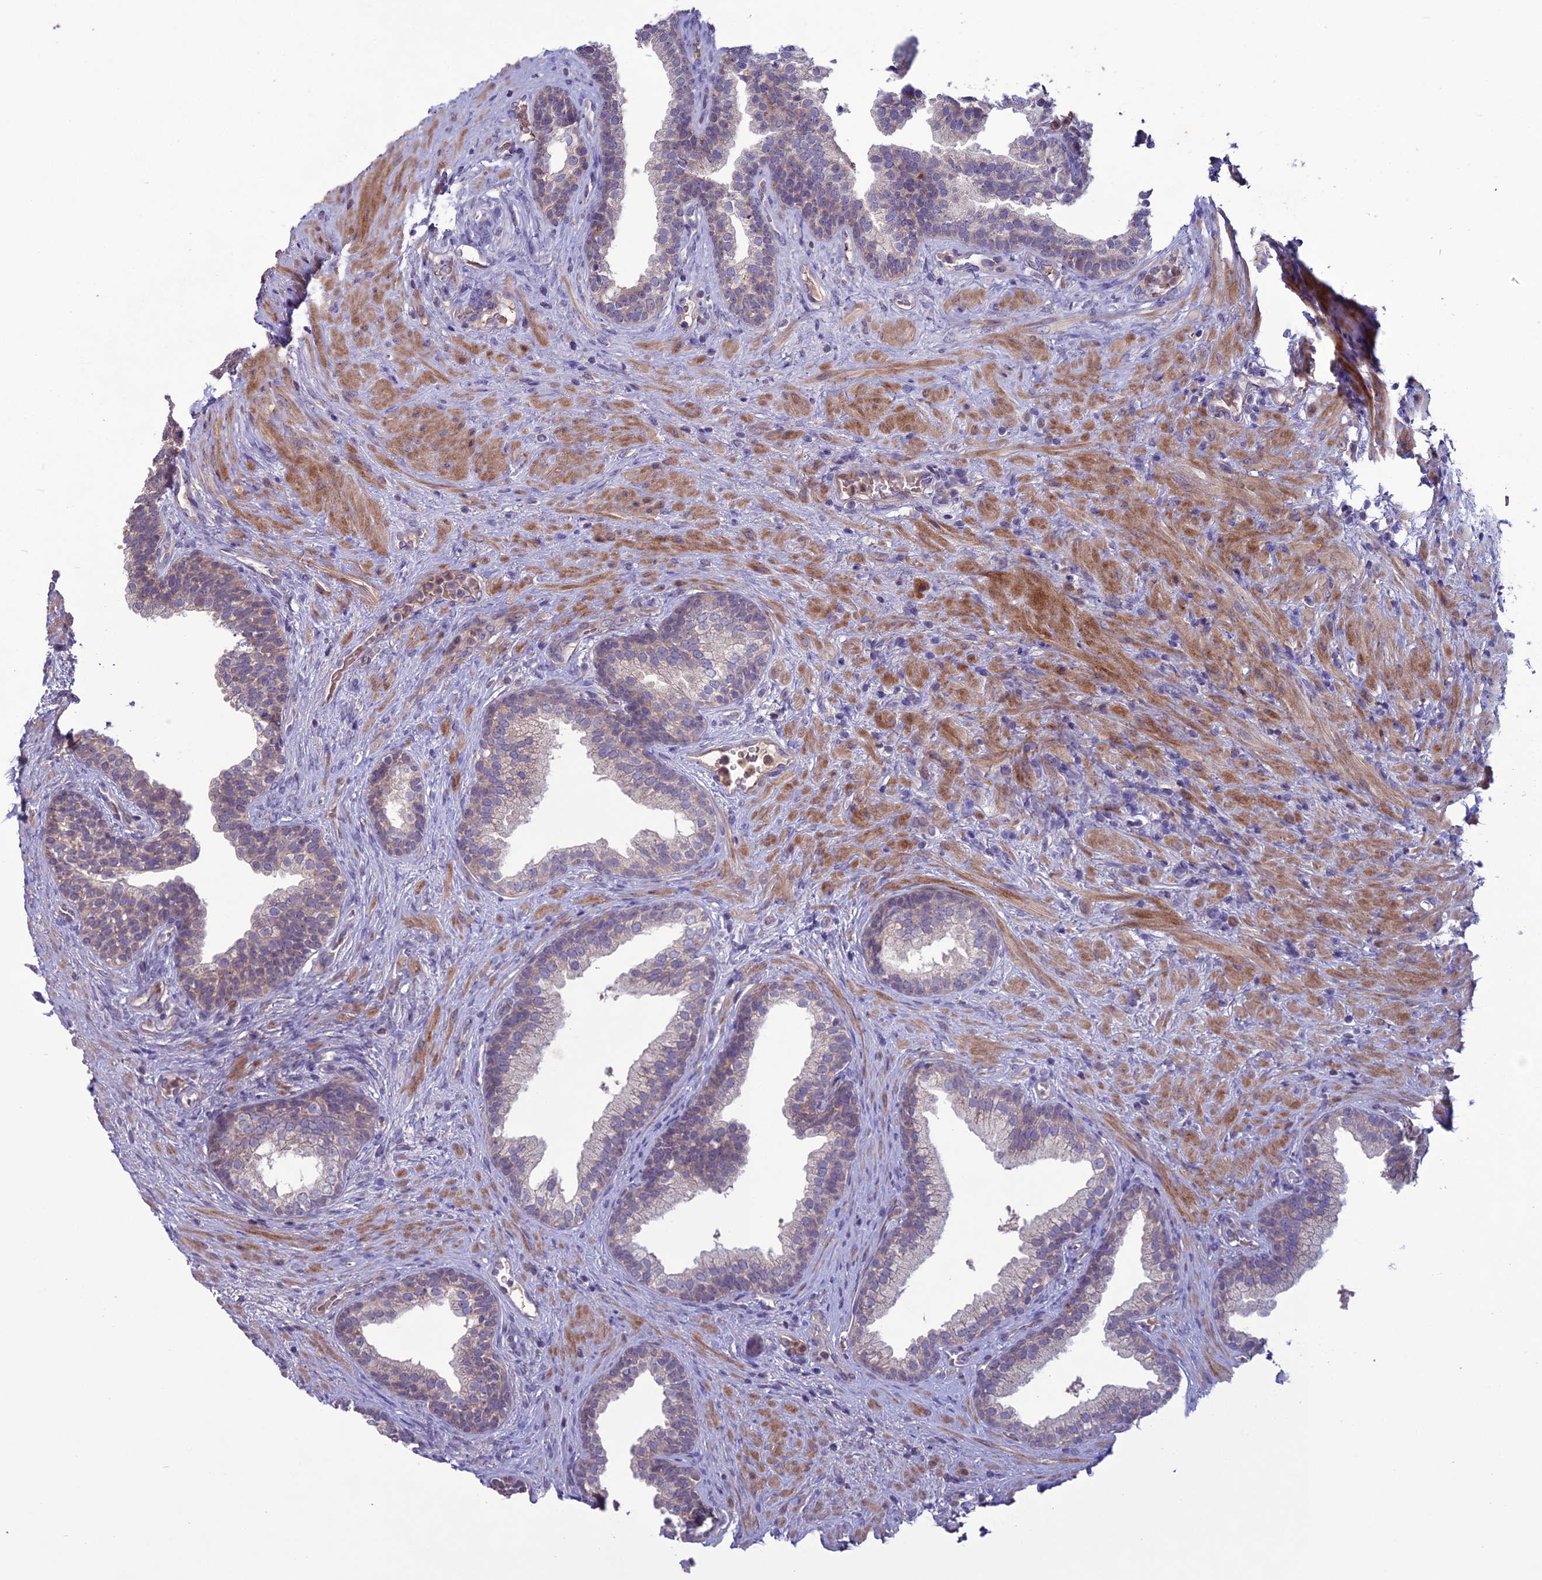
{"staining": {"intensity": "weak", "quantity": "25%-75%", "location": "cytoplasmic/membranous"}, "tissue": "prostate", "cell_type": "Glandular cells", "image_type": "normal", "snomed": [{"axis": "morphology", "description": "Normal tissue, NOS"}, {"axis": "topography", "description": "Prostate"}], "caption": "An image showing weak cytoplasmic/membranous positivity in approximately 25%-75% of glandular cells in unremarkable prostate, as visualized by brown immunohistochemical staining.", "gene": "C2orf76", "patient": {"sex": "male", "age": 76}}